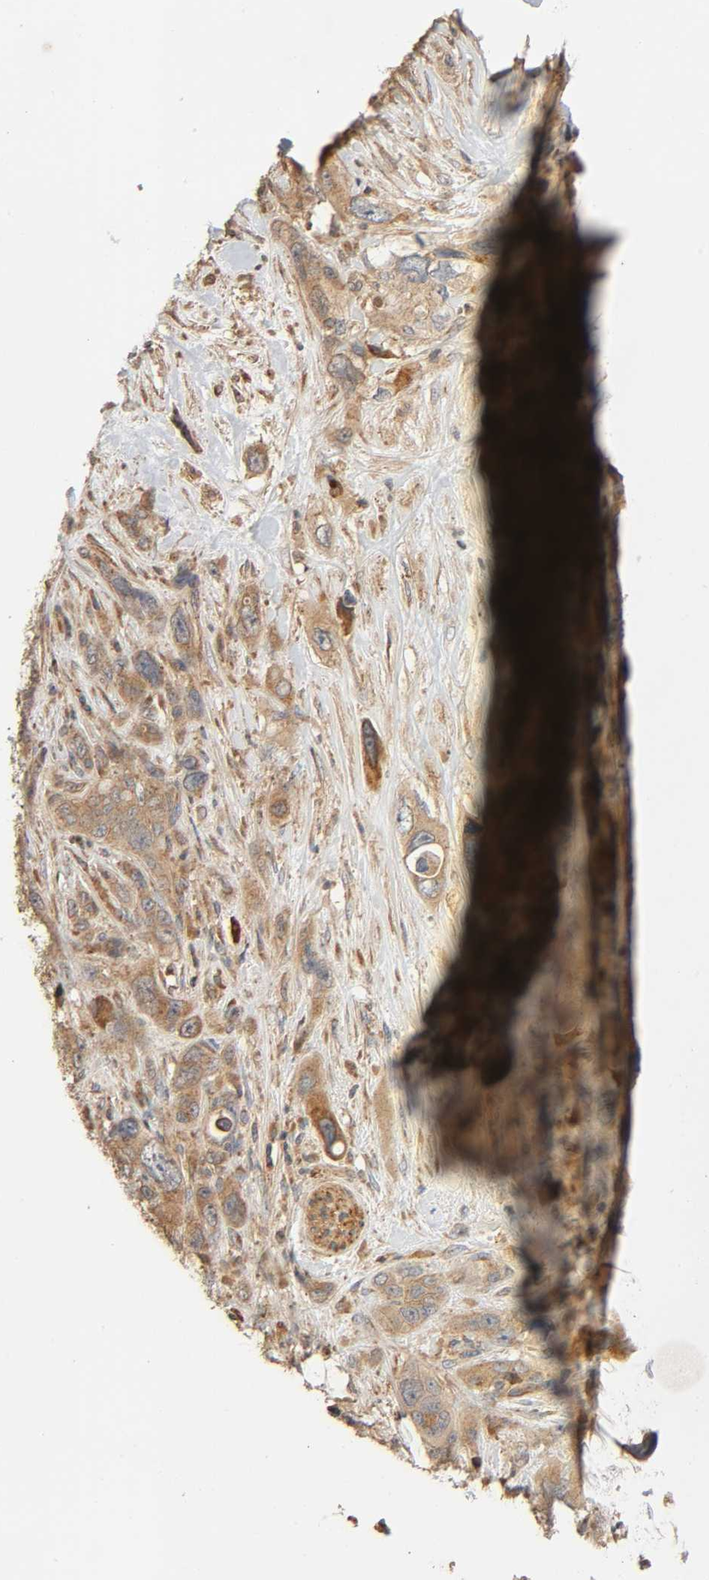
{"staining": {"intensity": "weak", "quantity": ">75%", "location": "cytoplasmic/membranous"}, "tissue": "pancreatic cancer", "cell_type": "Tumor cells", "image_type": "cancer", "snomed": [{"axis": "morphology", "description": "Adenocarcinoma, NOS"}, {"axis": "topography", "description": "Pancreas"}], "caption": "Tumor cells show low levels of weak cytoplasmic/membranous staining in about >75% of cells in human pancreatic cancer (adenocarcinoma). (DAB (3,3'-diaminobenzidine) IHC with brightfield microscopy, high magnification).", "gene": "SGSM1", "patient": {"sex": "male", "age": 46}}